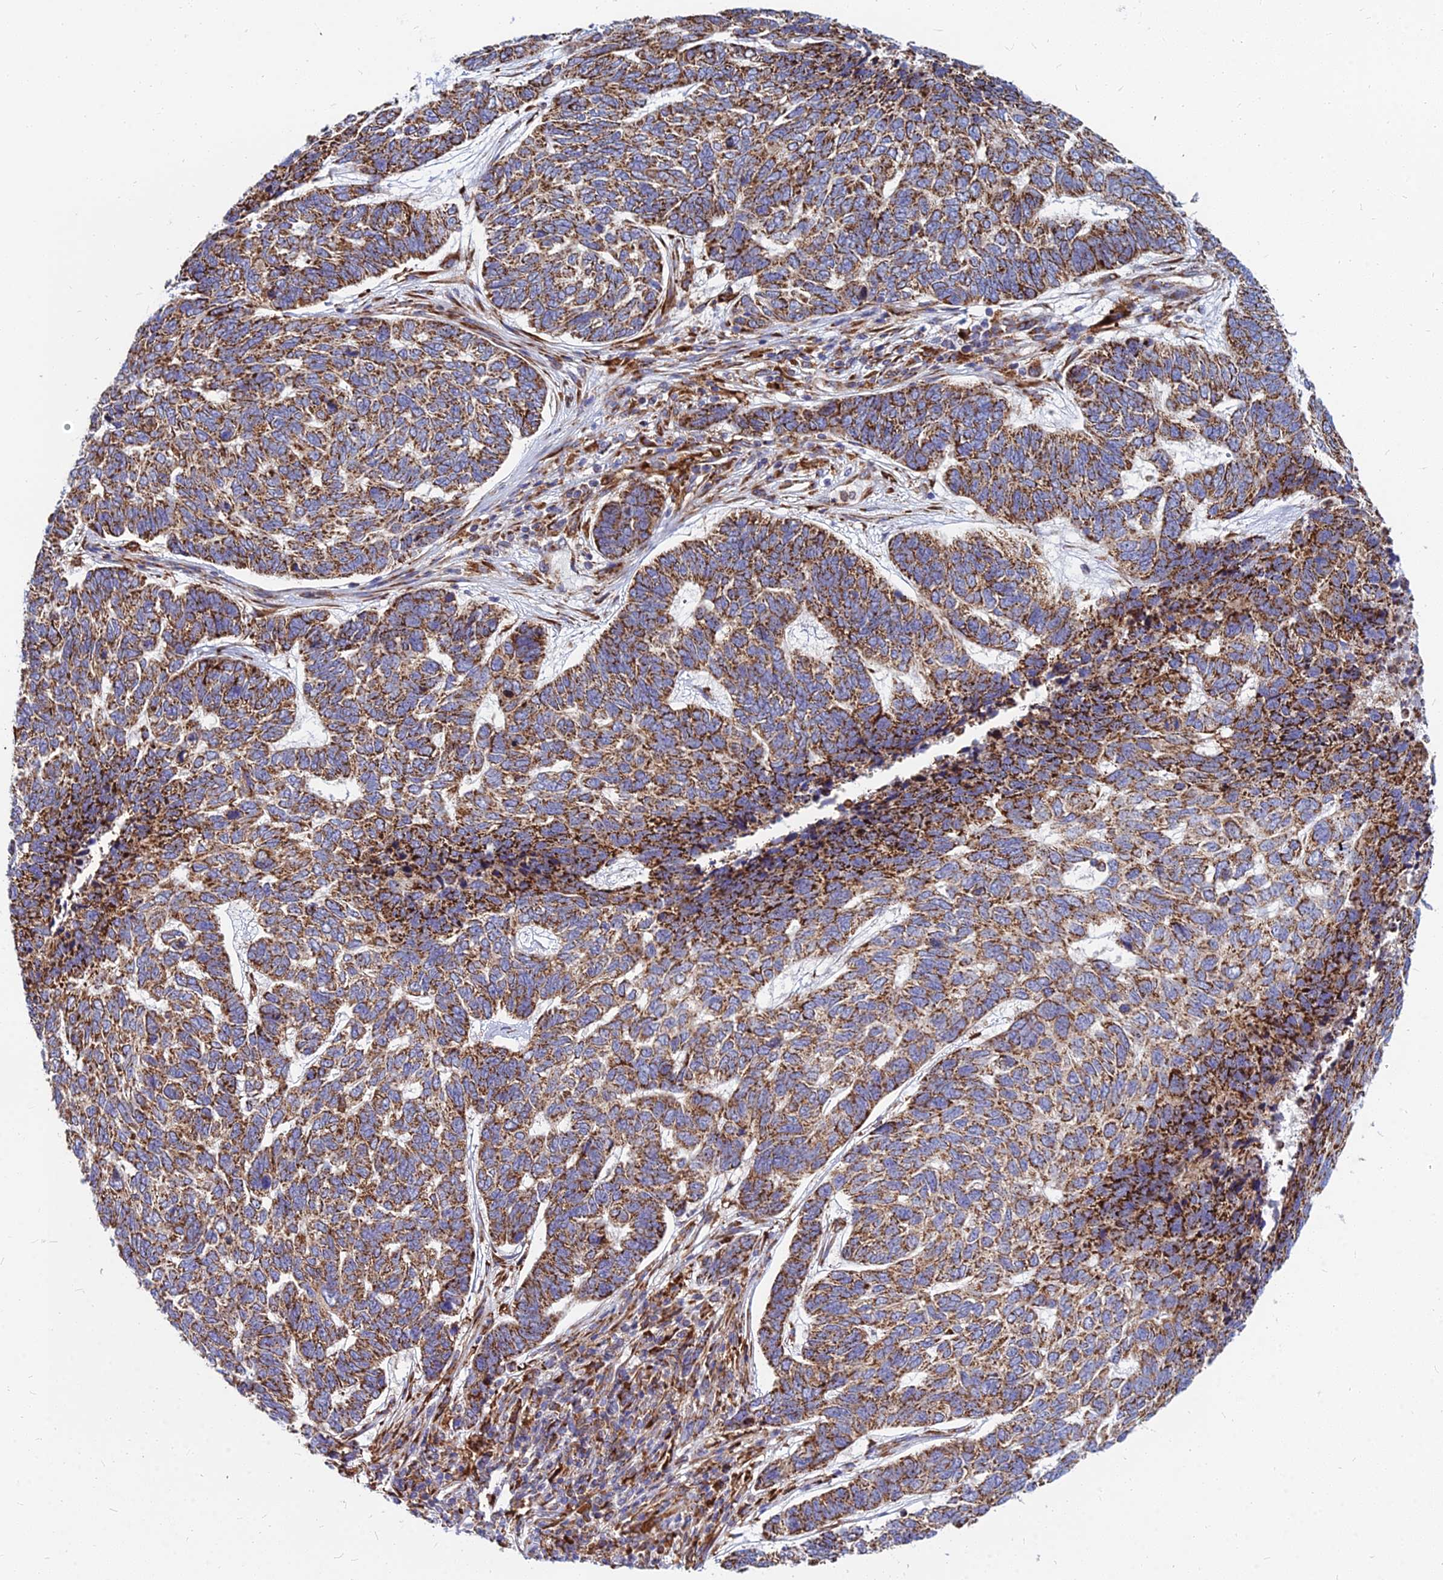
{"staining": {"intensity": "strong", "quantity": ">75%", "location": "cytoplasmic/membranous"}, "tissue": "skin cancer", "cell_type": "Tumor cells", "image_type": "cancer", "snomed": [{"axis": "morphology", "description": "Basal cell carcinoma"}, {"axis": "topography", "description": "Skin"}], "caption": "Human skin basal cell carcinoma stained for a protein (brown) displays strong cytoplasmic/membranous positive staining in approximately >75% of tumor cells.", "gene": "CCT6B", "patient": {"sex": "female", "age": 65}}